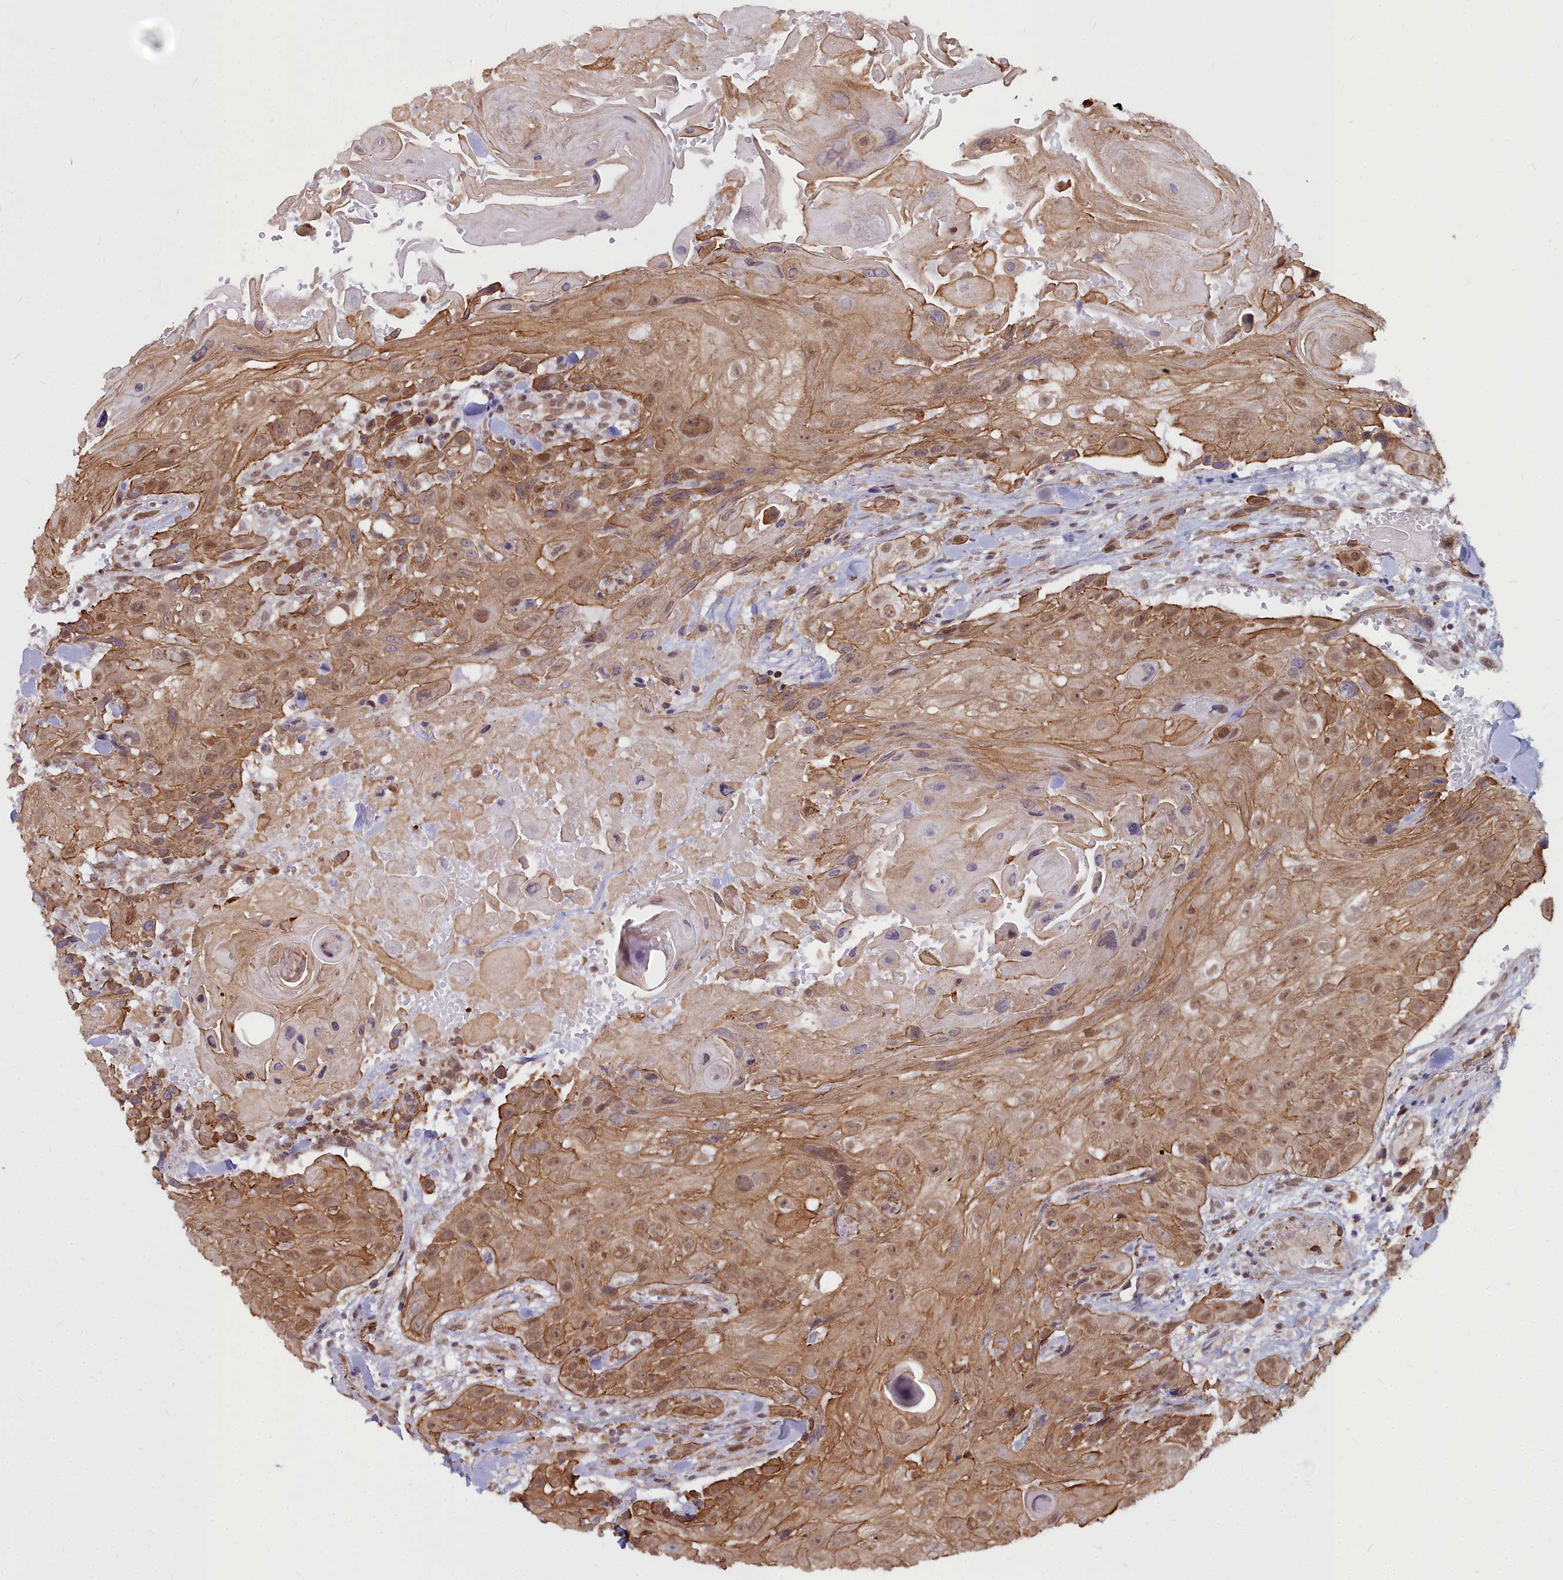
{"staining": {"intensity": "moderate", "quantity": ">75%", "location": "cytoplasmic/membranous,nuclear"}, "tissue": "head and neck cancer", "cell_type": "Tumor cells", "image_type": "cancer", "snomed": [{"axis": "morphology", "description": "Squamous cell carcinoma, NOS"}, {"axis": "topography", "description": "Head-Neck"}], "caption": "Immunohistochemical staining of head and neck cancer displays medium levels of moderate cytoplasmic/membranous and nuclear protein positivity in approximately >75% of tumor cells. Nuclei are stained in blue.", "gene": "YJU2", "patient": {"sex": "male", "age": 81}}